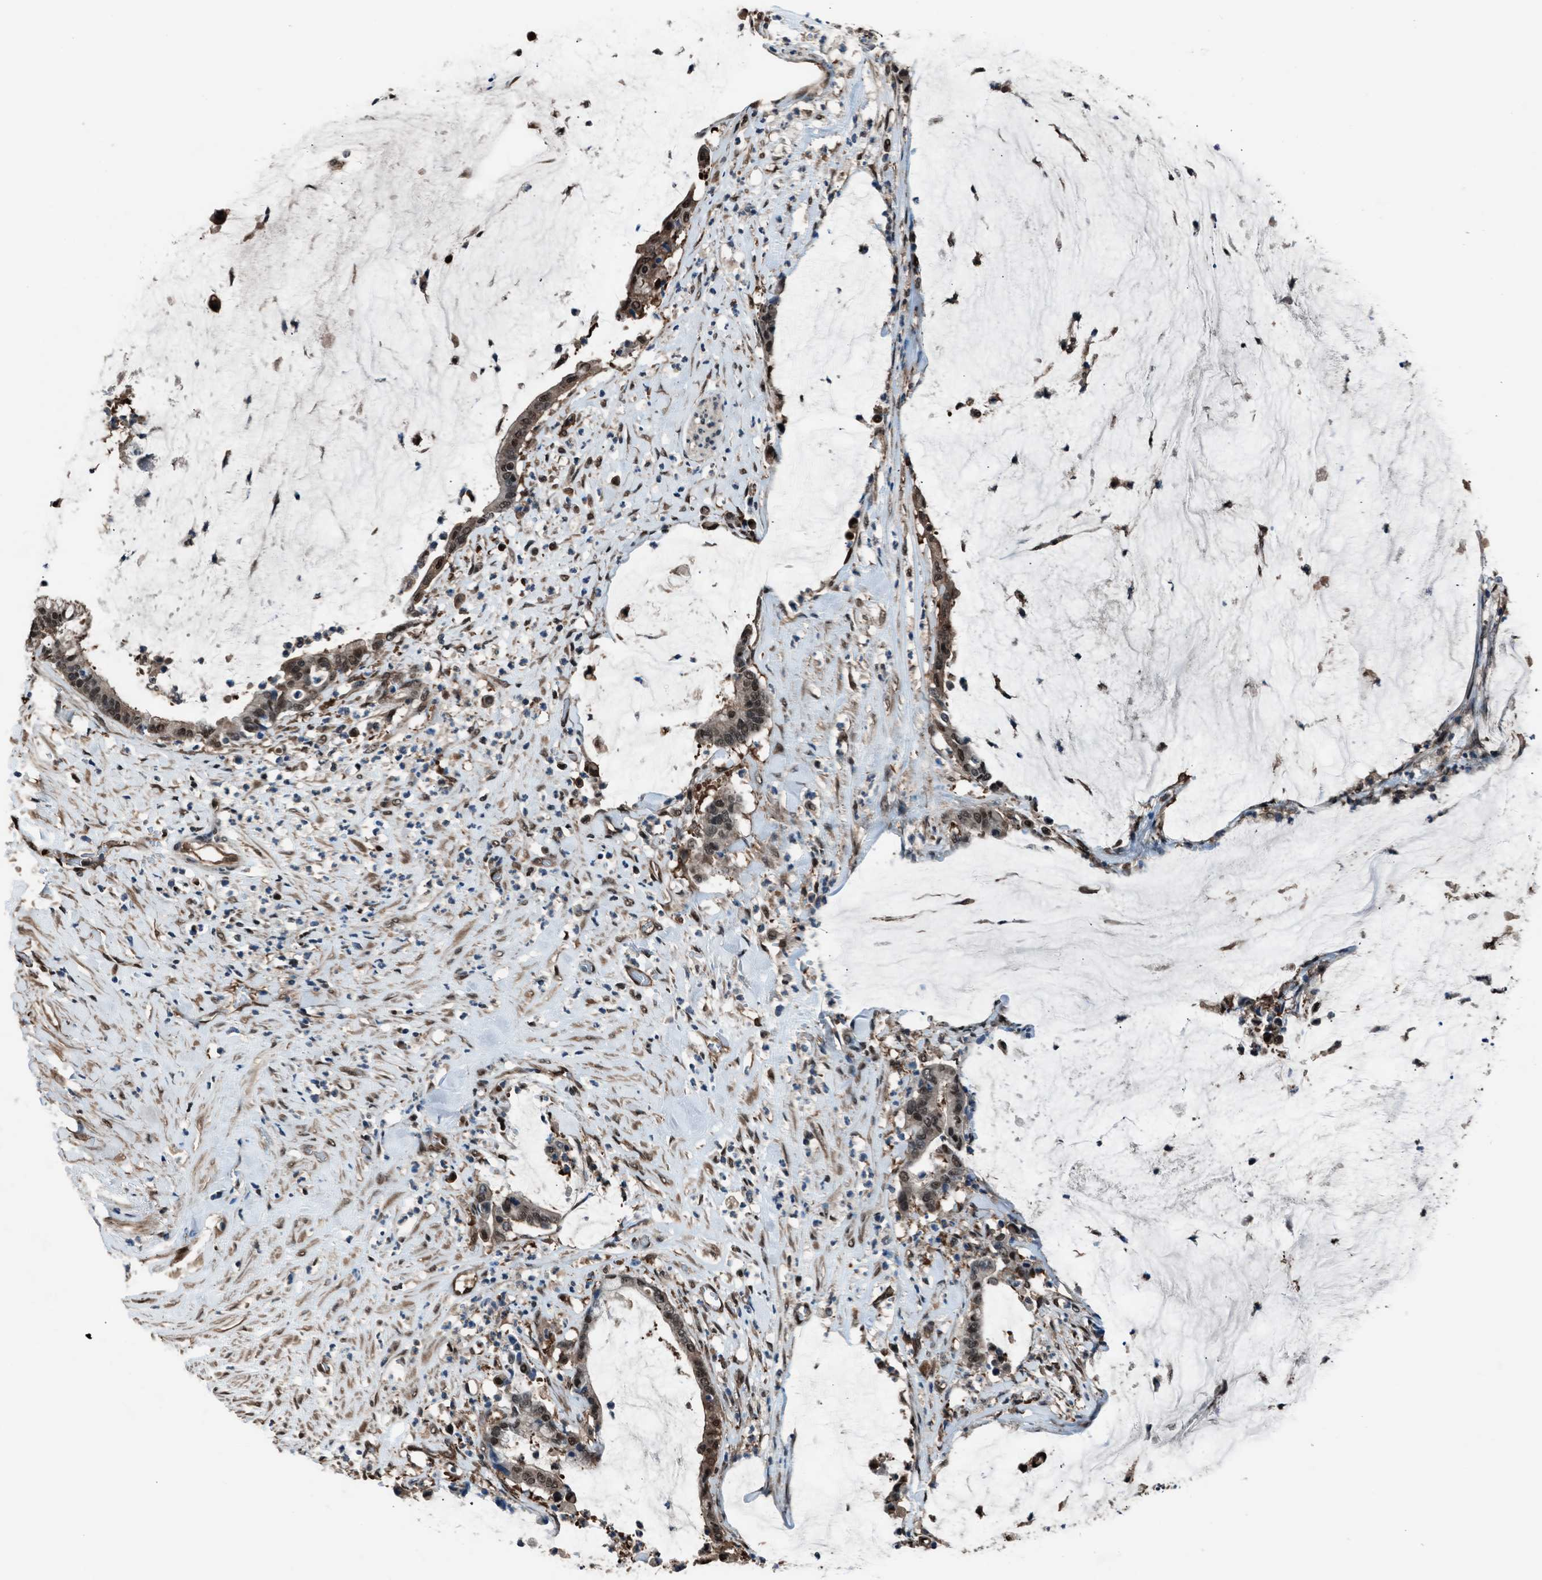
{"staining": {"intensity": "moderate", "quantity": ">75%", "location": "nuclear"}, "tissue": "pancreatic cancer", "cell_type": "Tumor cells", "image_type": "cancer", "snomed": [{"axis": "morphology", "description": "Adenocarcinoma, NOS"}, {"axis": "topography", "description": "Pancreas"}], "caption": "Immunohistochemistry (IHC) histopathology image of neoplastic tissue: human adenocarcinoma (pancreatic) stained using IHC exhibits medium levels of moderate protein expression localized specifically in the nuclear of tumor cells, appearing as a nuclear brown color.", "gene": "YWHAG", "patient": {"sex": "male", "age": 41}}